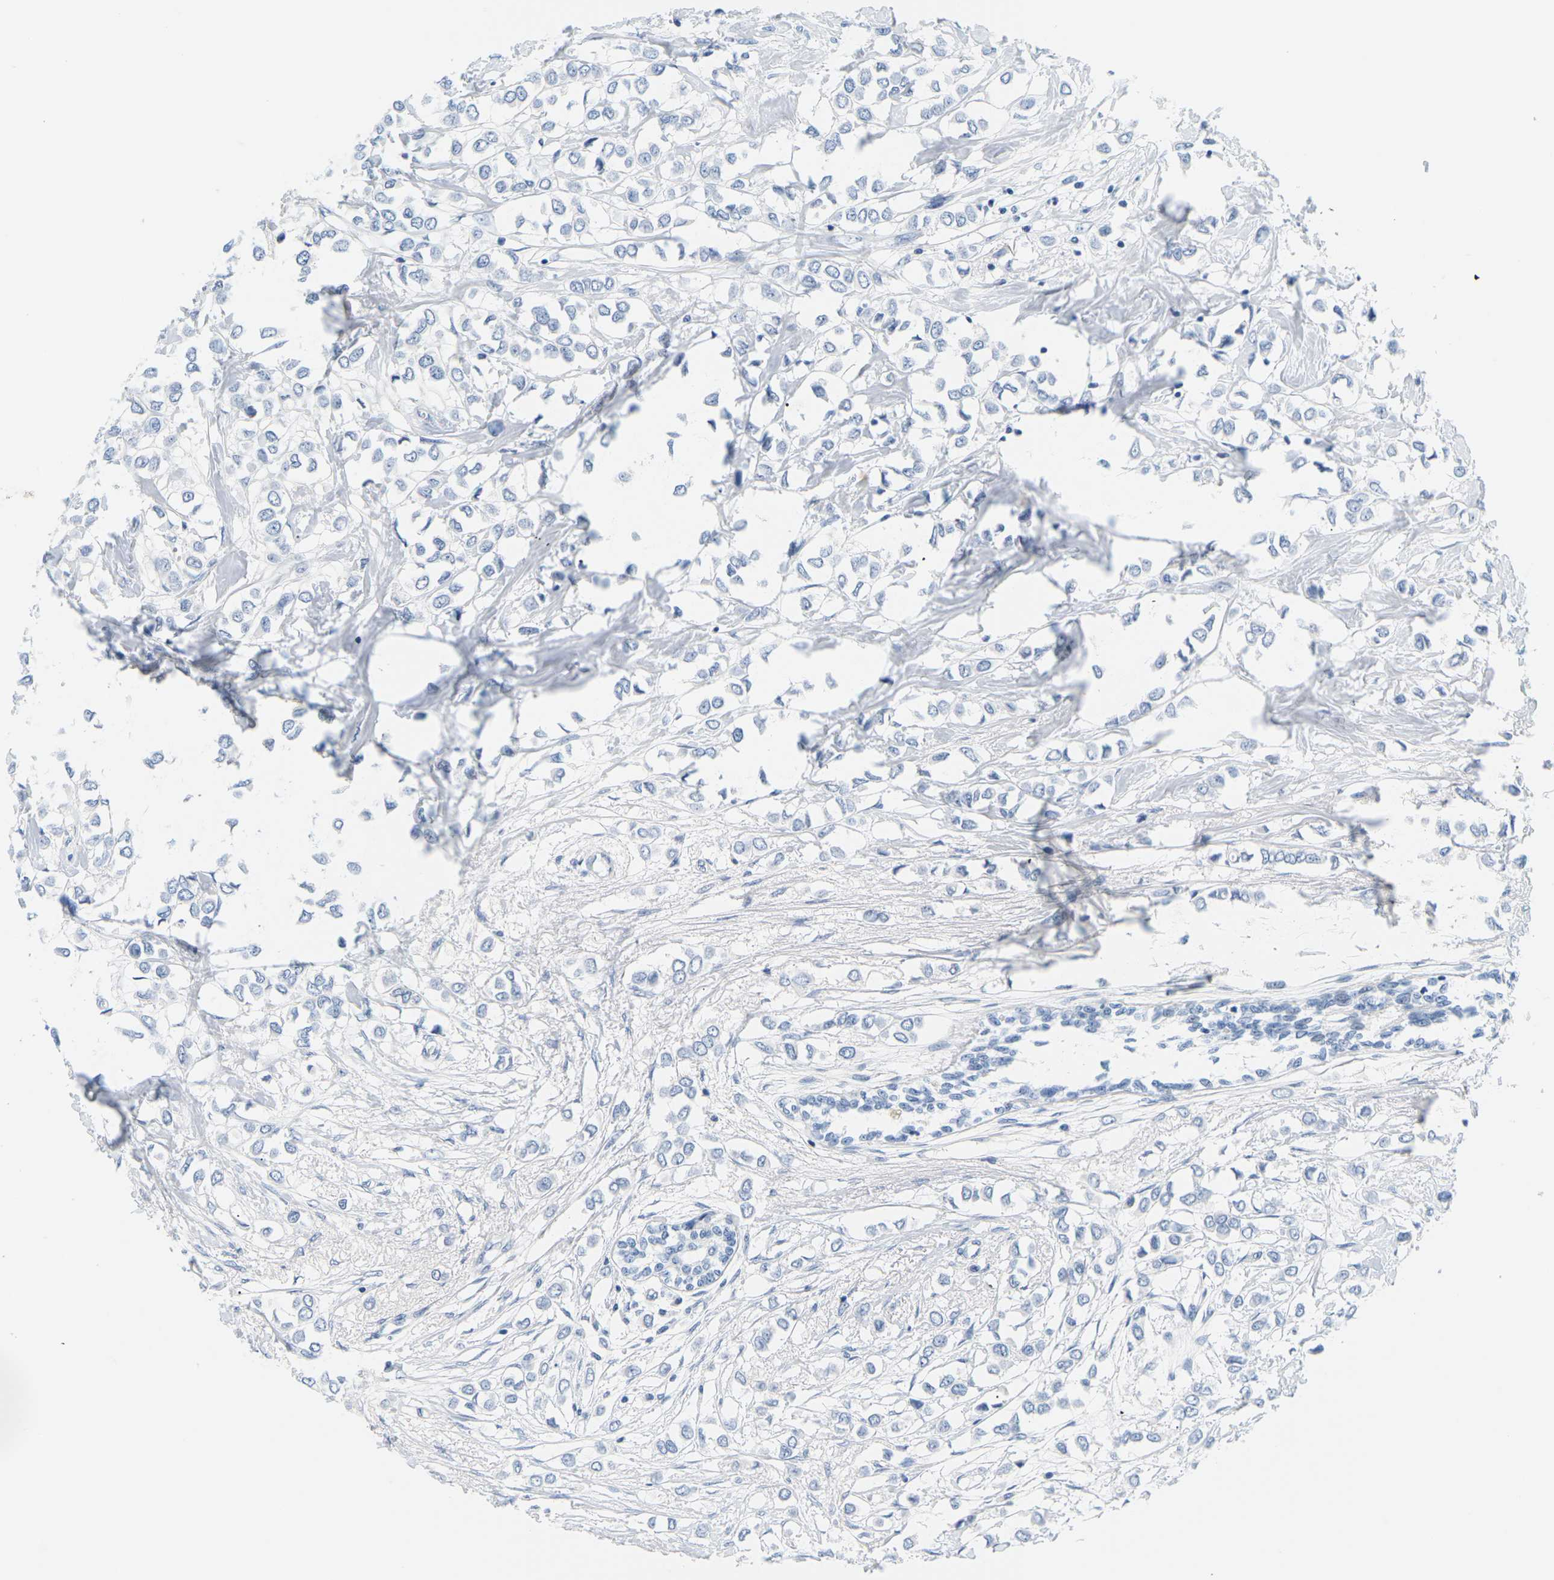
{"staining": {"intensity": "negative", "quantity": "none", "location": "none"}, "tissue": "breast cancer", "cell_type": "Tumor cells", "image_type": "cancer", "snomed": [{"axis": "morphology", "description": "Lobular carcinoma"}, {"axis": "topography", "description": "Breast"}], "caption": "IHC histopathology image of breast cancer (lobular carcinoma) stained for a protein (brown), which displays no staining in tumor cells.", "gene": "APOB", "patient": {"sex": "female", "age": 51}}